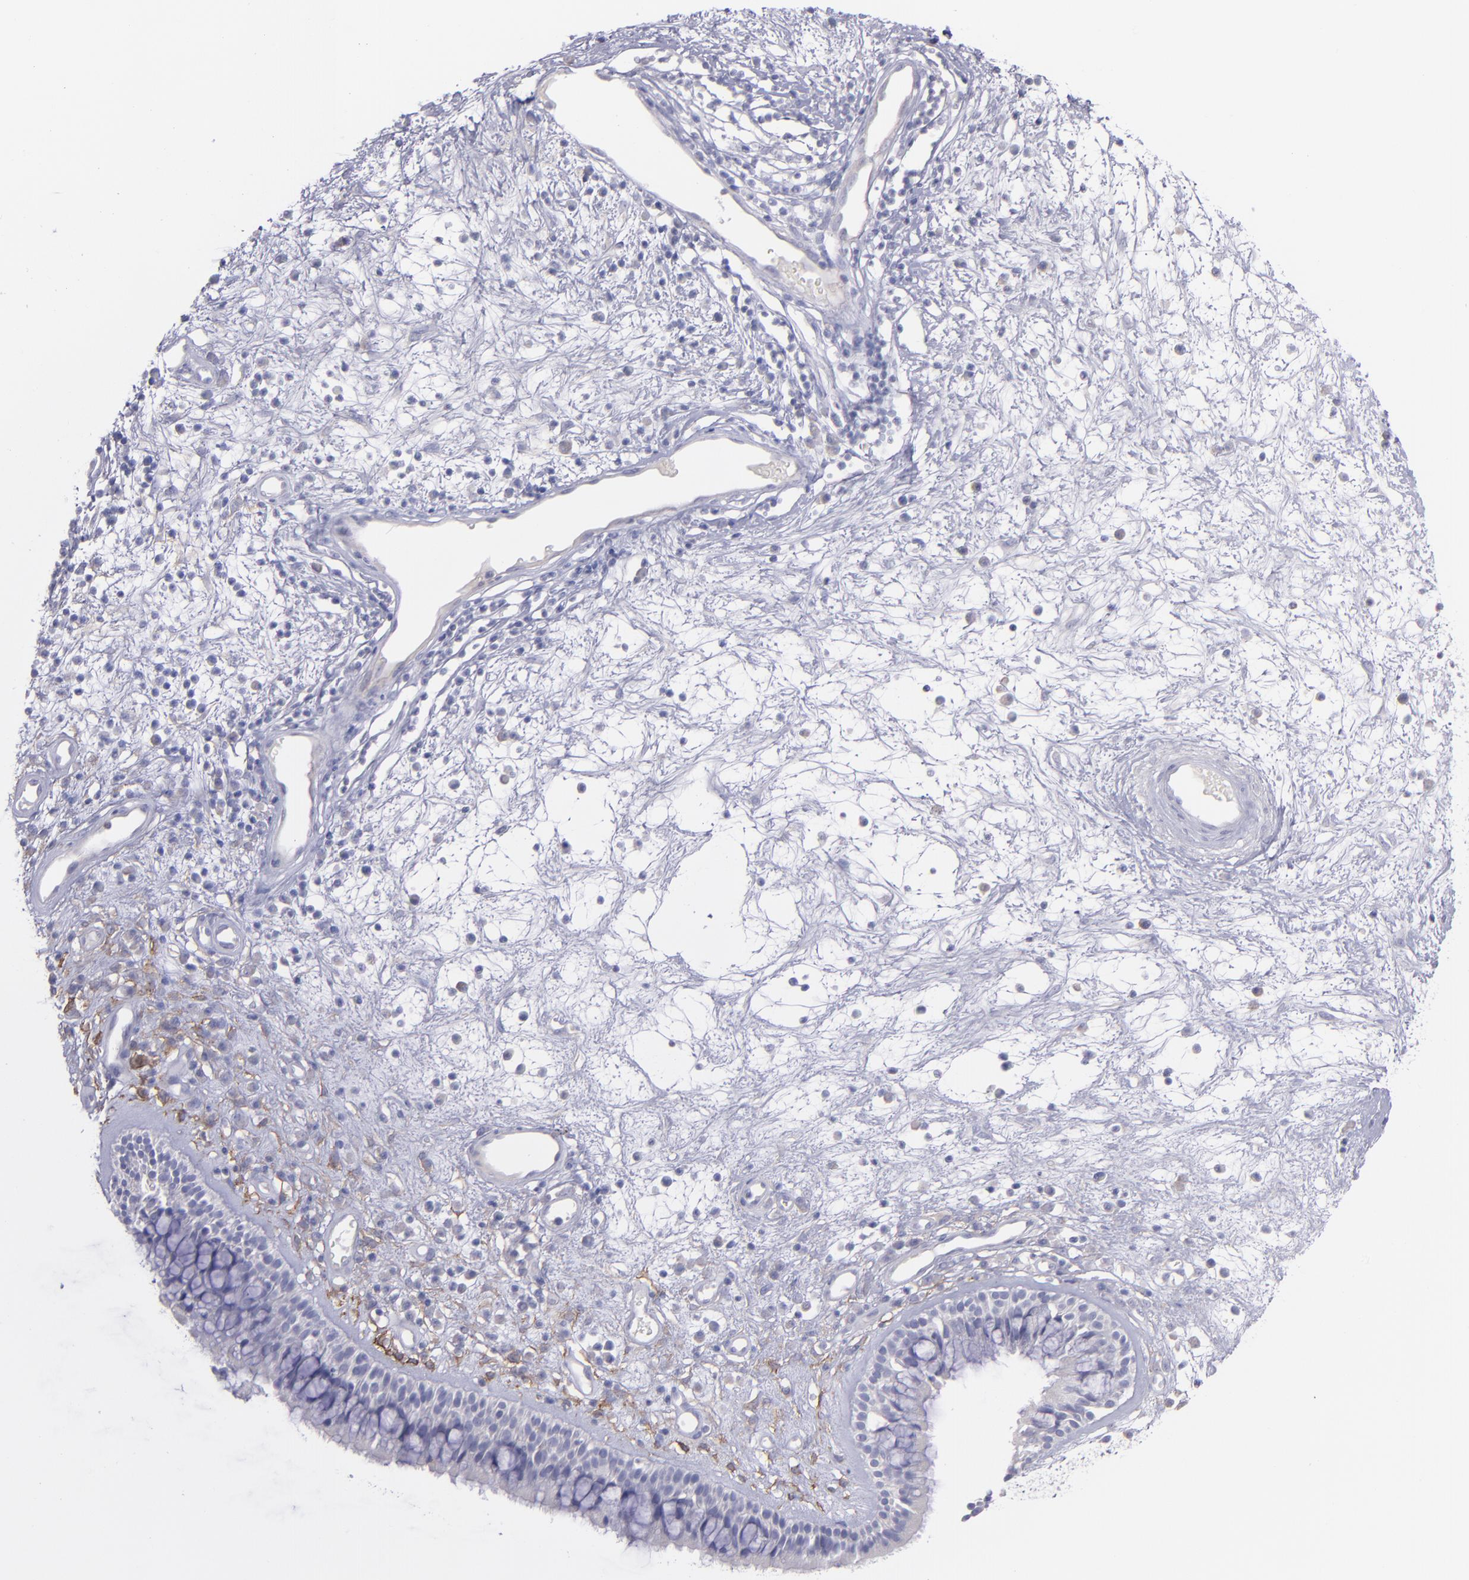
{"staining": {"intensity": "negative", "quantity": "none", "location": "none"}, "tissue": "nasopharynx", "cell_type": "Respiratory epithelial cells", "image_type": "normal", "snomed": [{"axis": "morphology", "description": "Normal tissue, NOS"}, {"axis": "morphology", "description": "Inflammation, NOS"}, {"axis": "topography", "description": "Nasopharynx"}], "caption": "Immunohistochemistry micrograph of normal nasopharynx stained for a protein (brown), which reveals no expression in respiratory epithelial cells.", "gene": "SNAP25", "patient": {"sex": "male", "age": 48}}